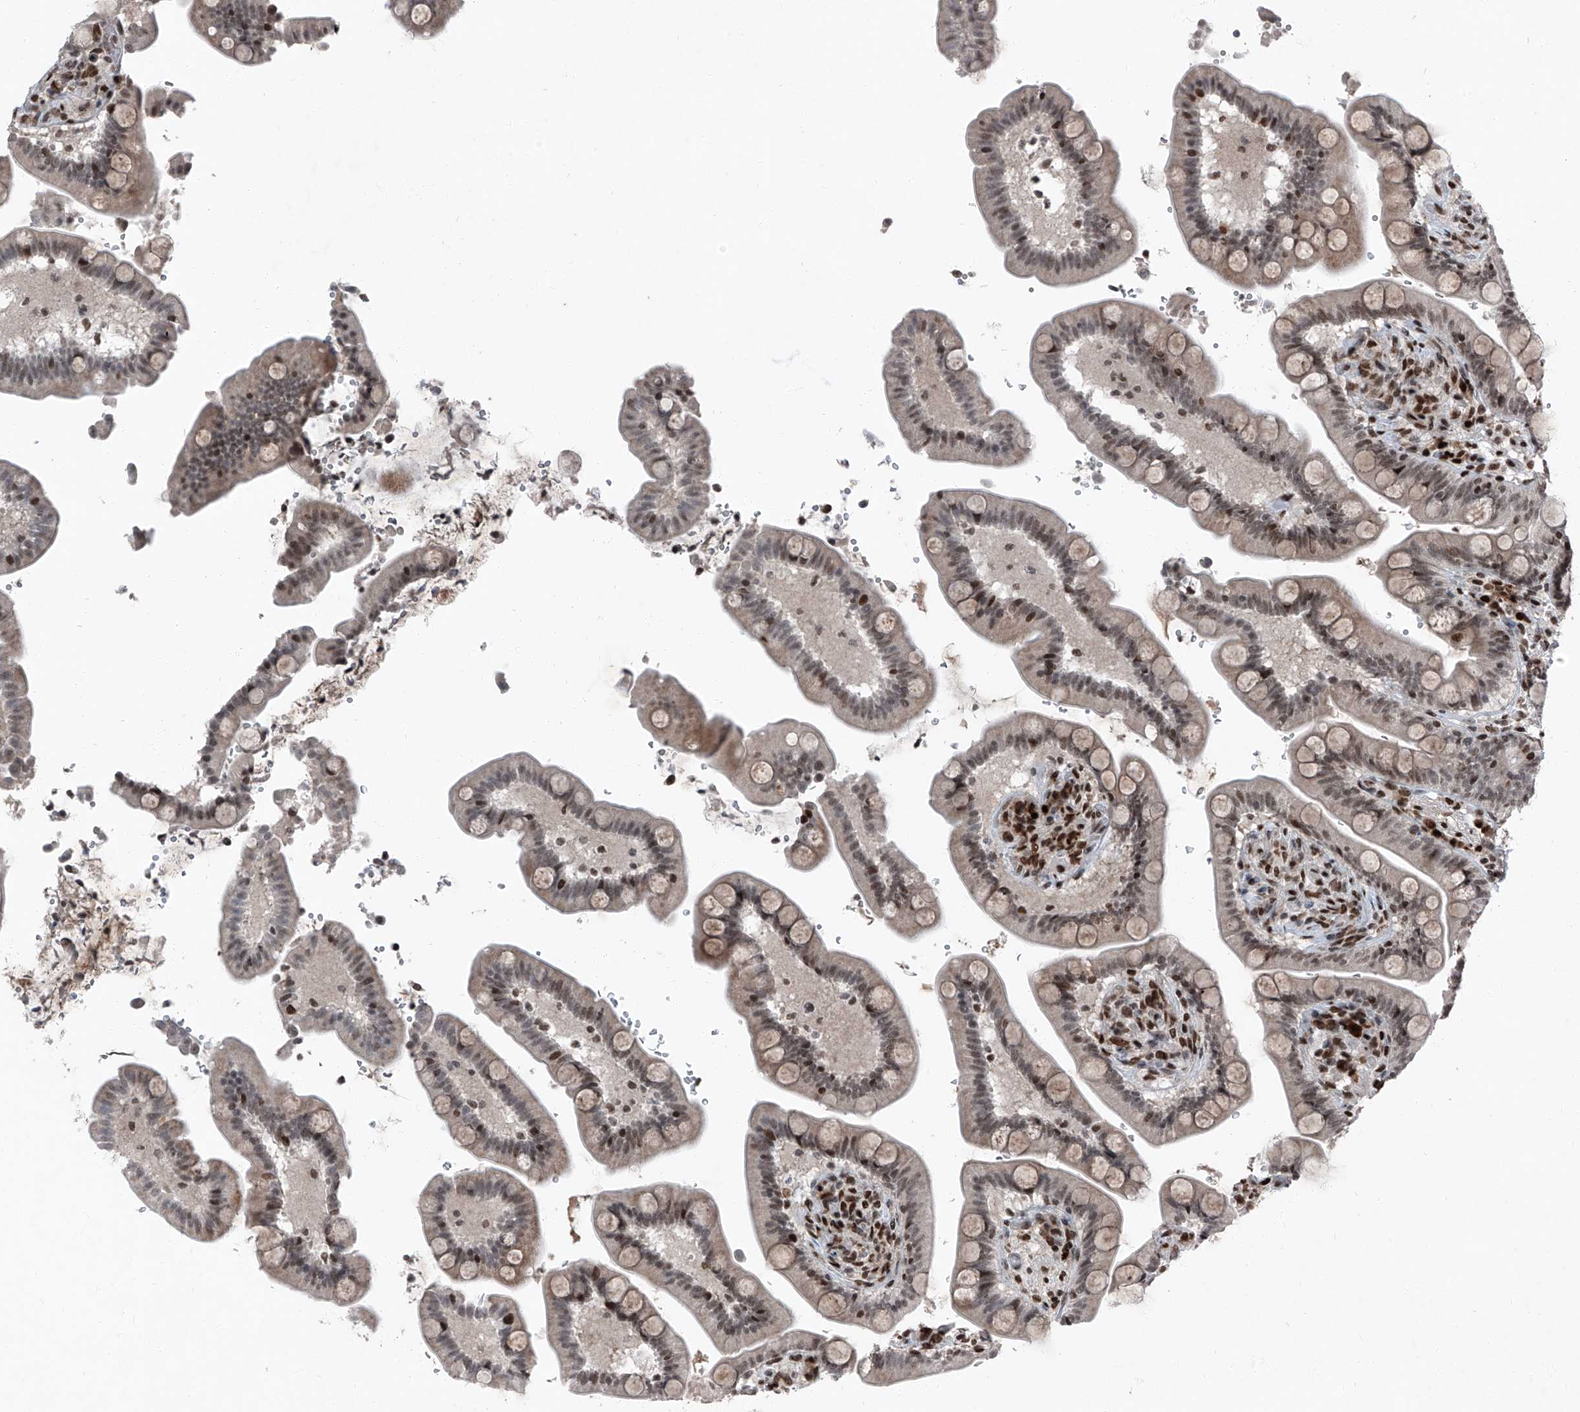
{"staining": {"intensity": "weak", "quantity": ">75%", "location": "nuclear"}, "tissue": "colon", "cell_type": "Endothelial cells", "image_type": "normal", "snomed": [{"axis": "morphology", "description": "Normal tissue, NOS"}, {"axis": "topography", "description": "Smooth muscle"}, {"axis": "topography", "description": "Colon"}], "caption": "Weak nuclear positivity is seen in about >75% of endothelial cells in unremarkable colon. (DAB = brown stain, brightfield microscopy at high magnification).", "gene": "BMI1", "patient": {"sex": "male", "age": 73}}